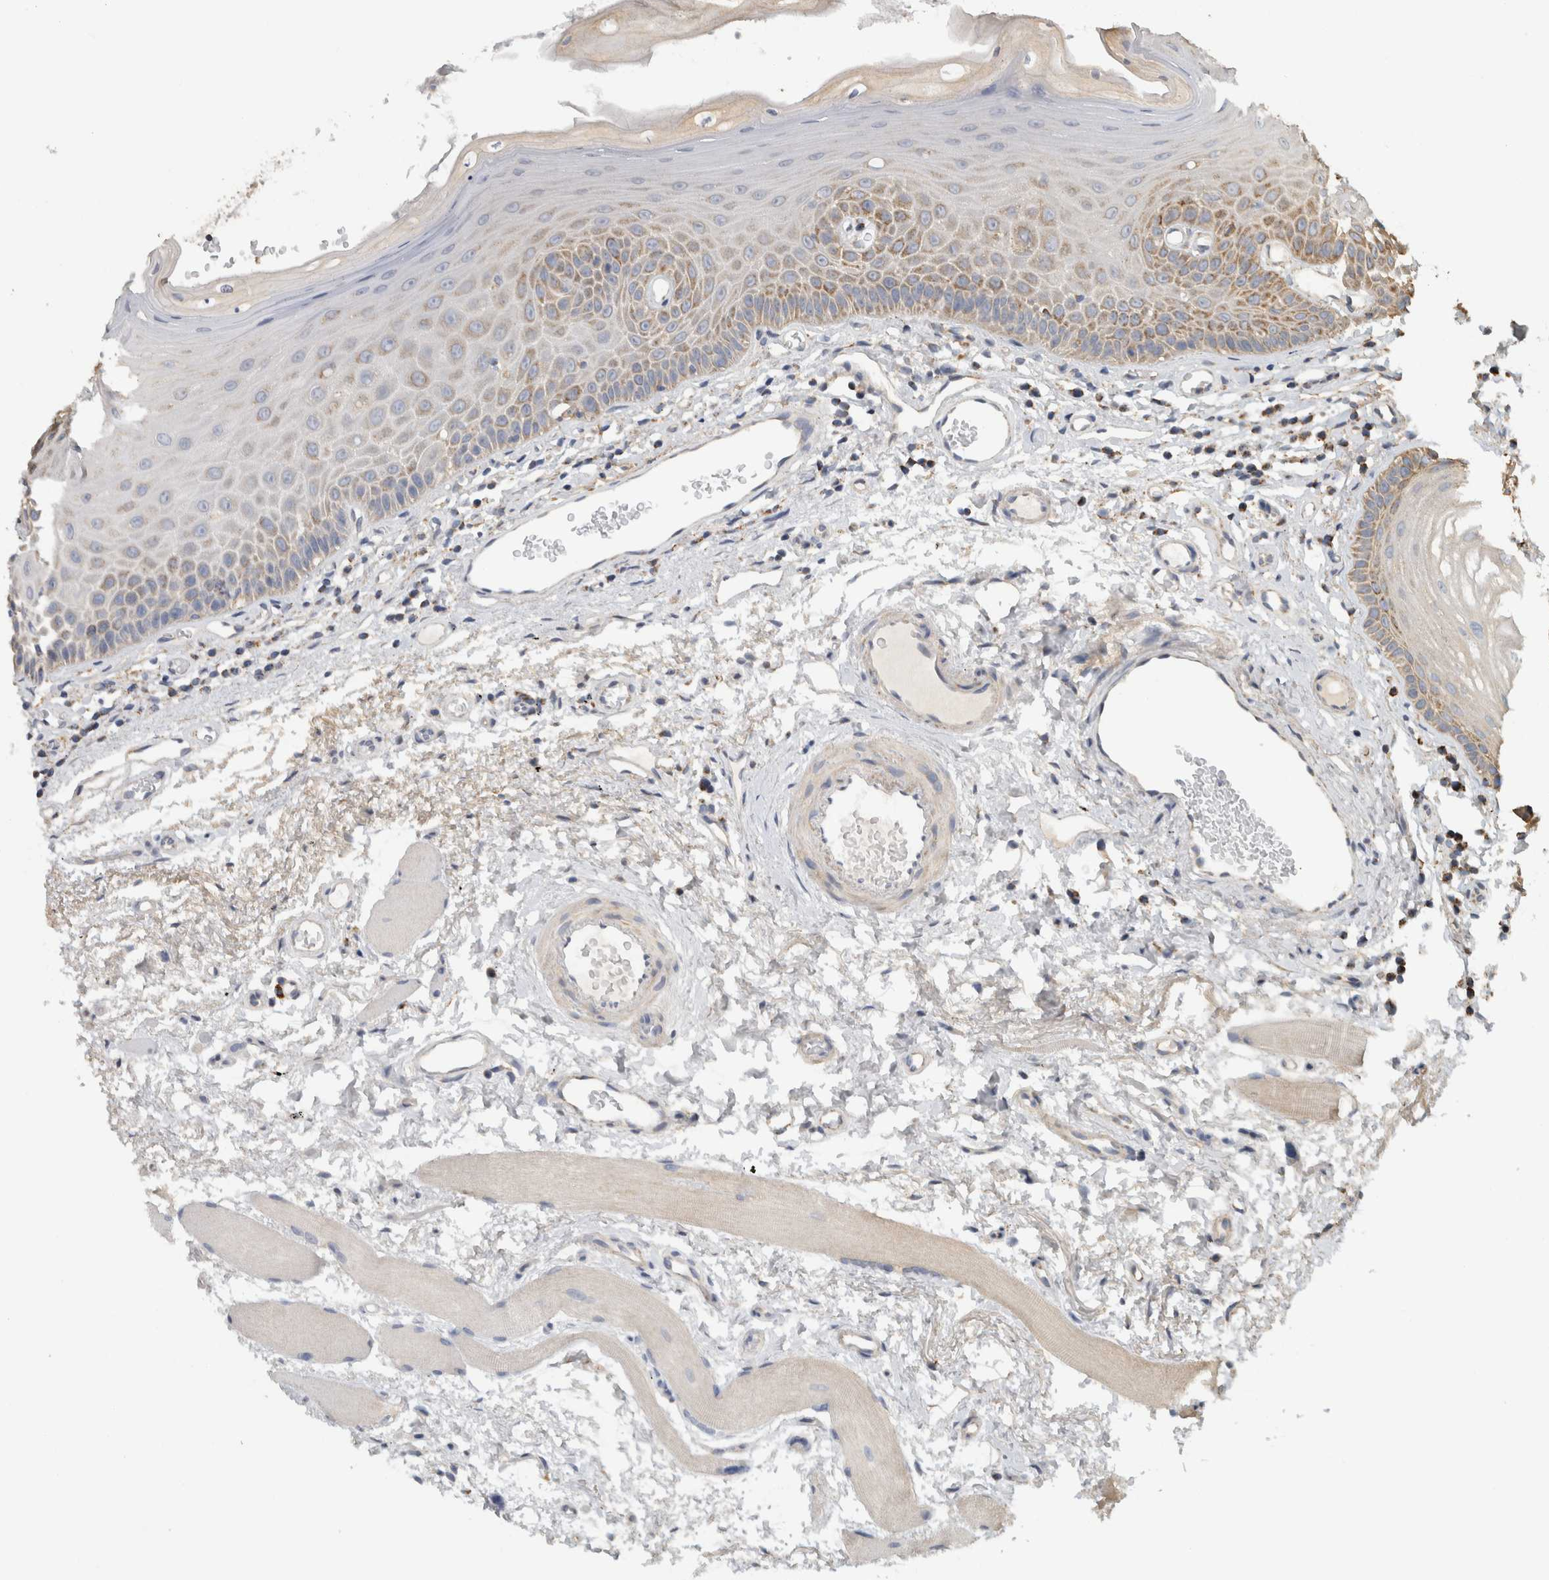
{"staining": {"intensity": "moderate", "quantity": "25%-75%", "location": "cytoplasmic/membranous"}, "tissue": "oral mucosa", "cell_type": "Squamous epithelial cells", "image_type": "normal", "snomed": [{"axis": "morphology", "description": "Normal tissue, NOS"}, {"axis": "topography", "description": "Skeletal muscle"}, {"axis": "topography", "description": "Oral tissue"}, {"axis": "topography", "description": "Peripheral nerve tissue"}], "caption": "About 25%-75% of squamous epithelial cells in unremarkable human oral mucosa reveal moderate cytoplasmic/membranous protein expression as visualized by brown immunohistochemical staining.", "gene": "ST8SIA1", "patient": {"sex": "female", "age": 84}}